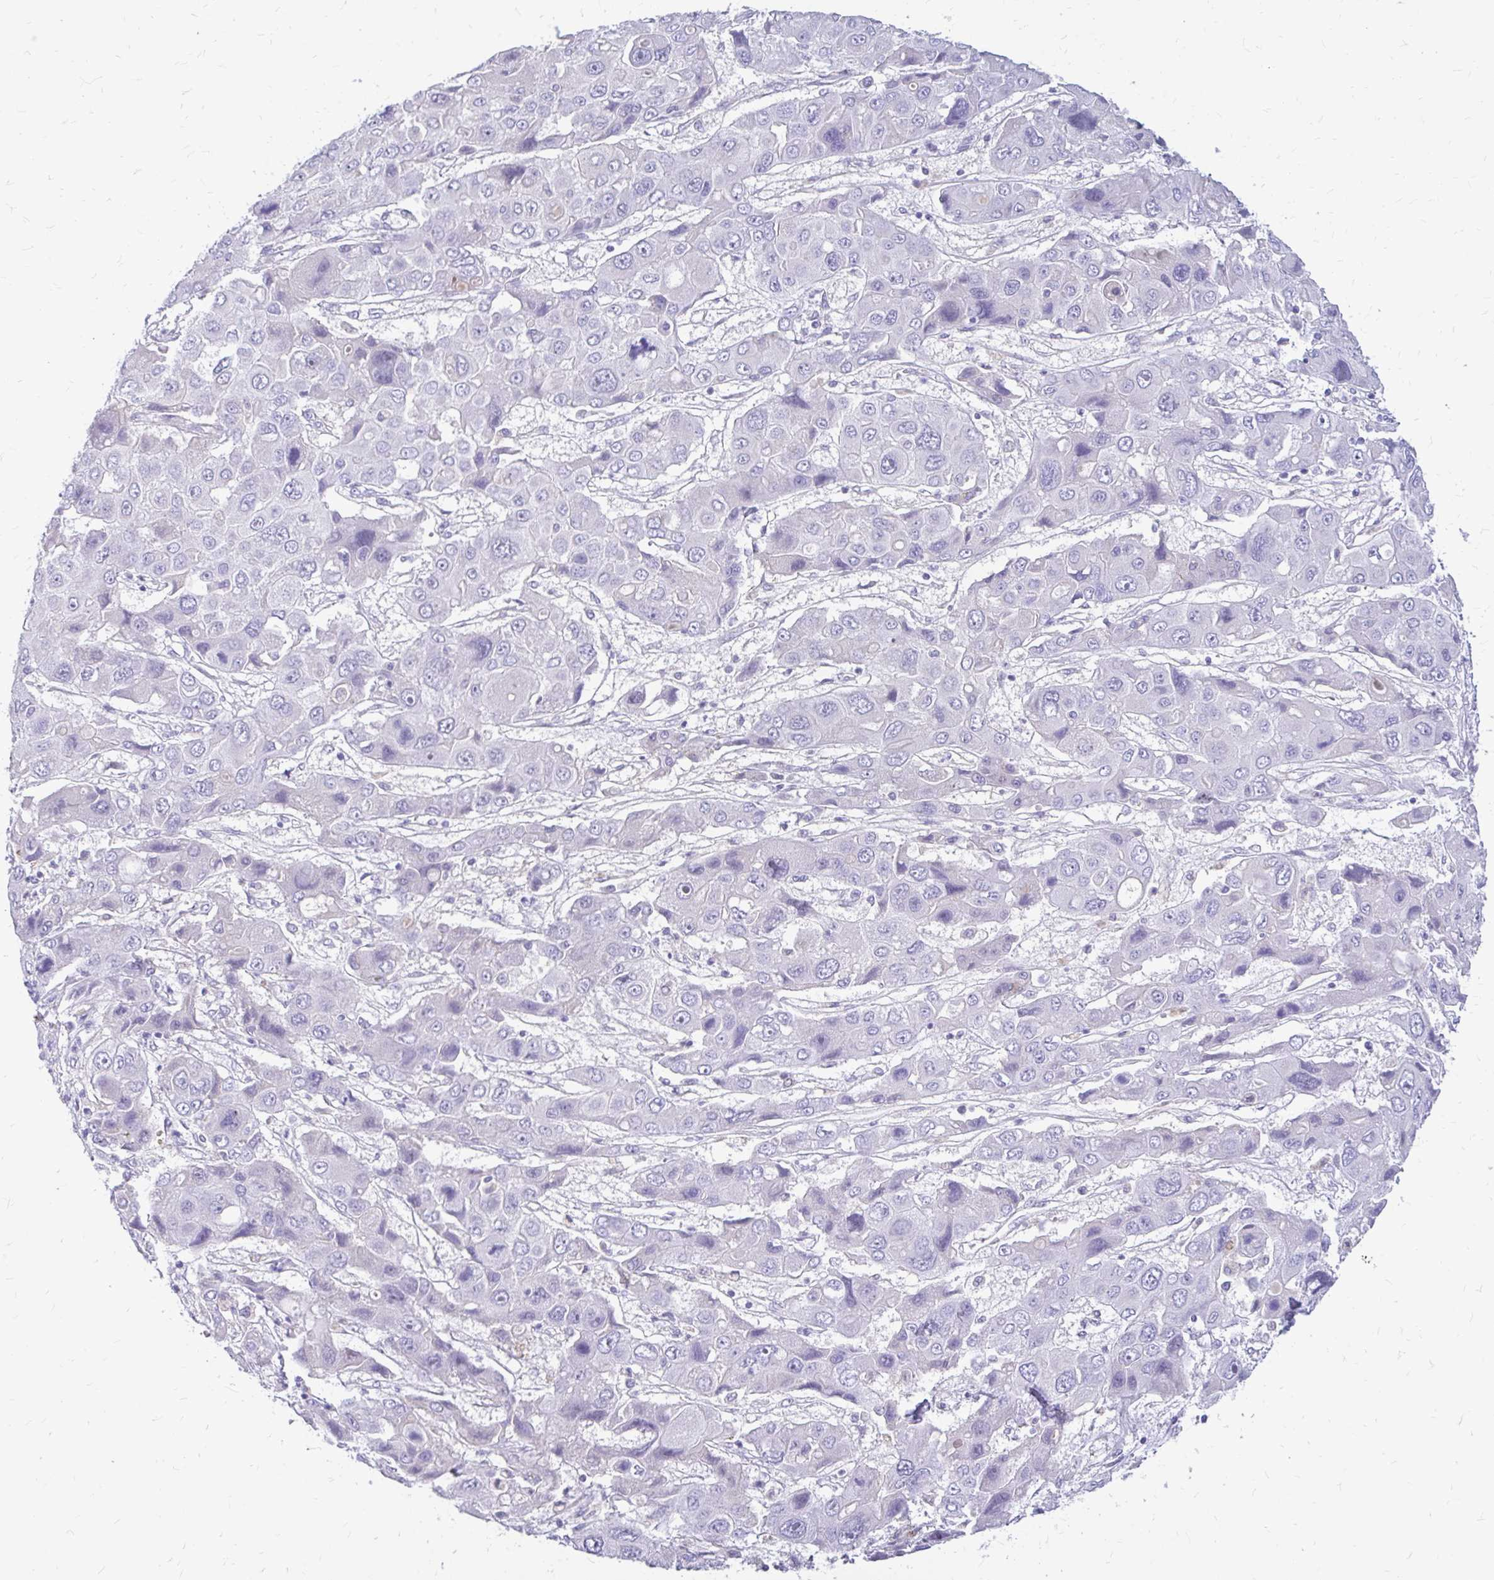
{"staining": {"intensity": "negative", "quantity": "none", "location": "none"}, "tissue": "liver cancer", "cell_type": "Tumor cells", "image_type": "cancer", "snomed": [{"axis": "morphology", "description": "Cholangiocarcinoma"}, {"axis": "topography", "description": "Liver"}], "caption": "This is a histopathology image of immunohistochemistry (IHC) staining of cholangiocarcinoma (liver), which shows no staining in tumor cells.", "gene": "MAP1LC3A", "patient": {"sex": "male", "age": 67}}